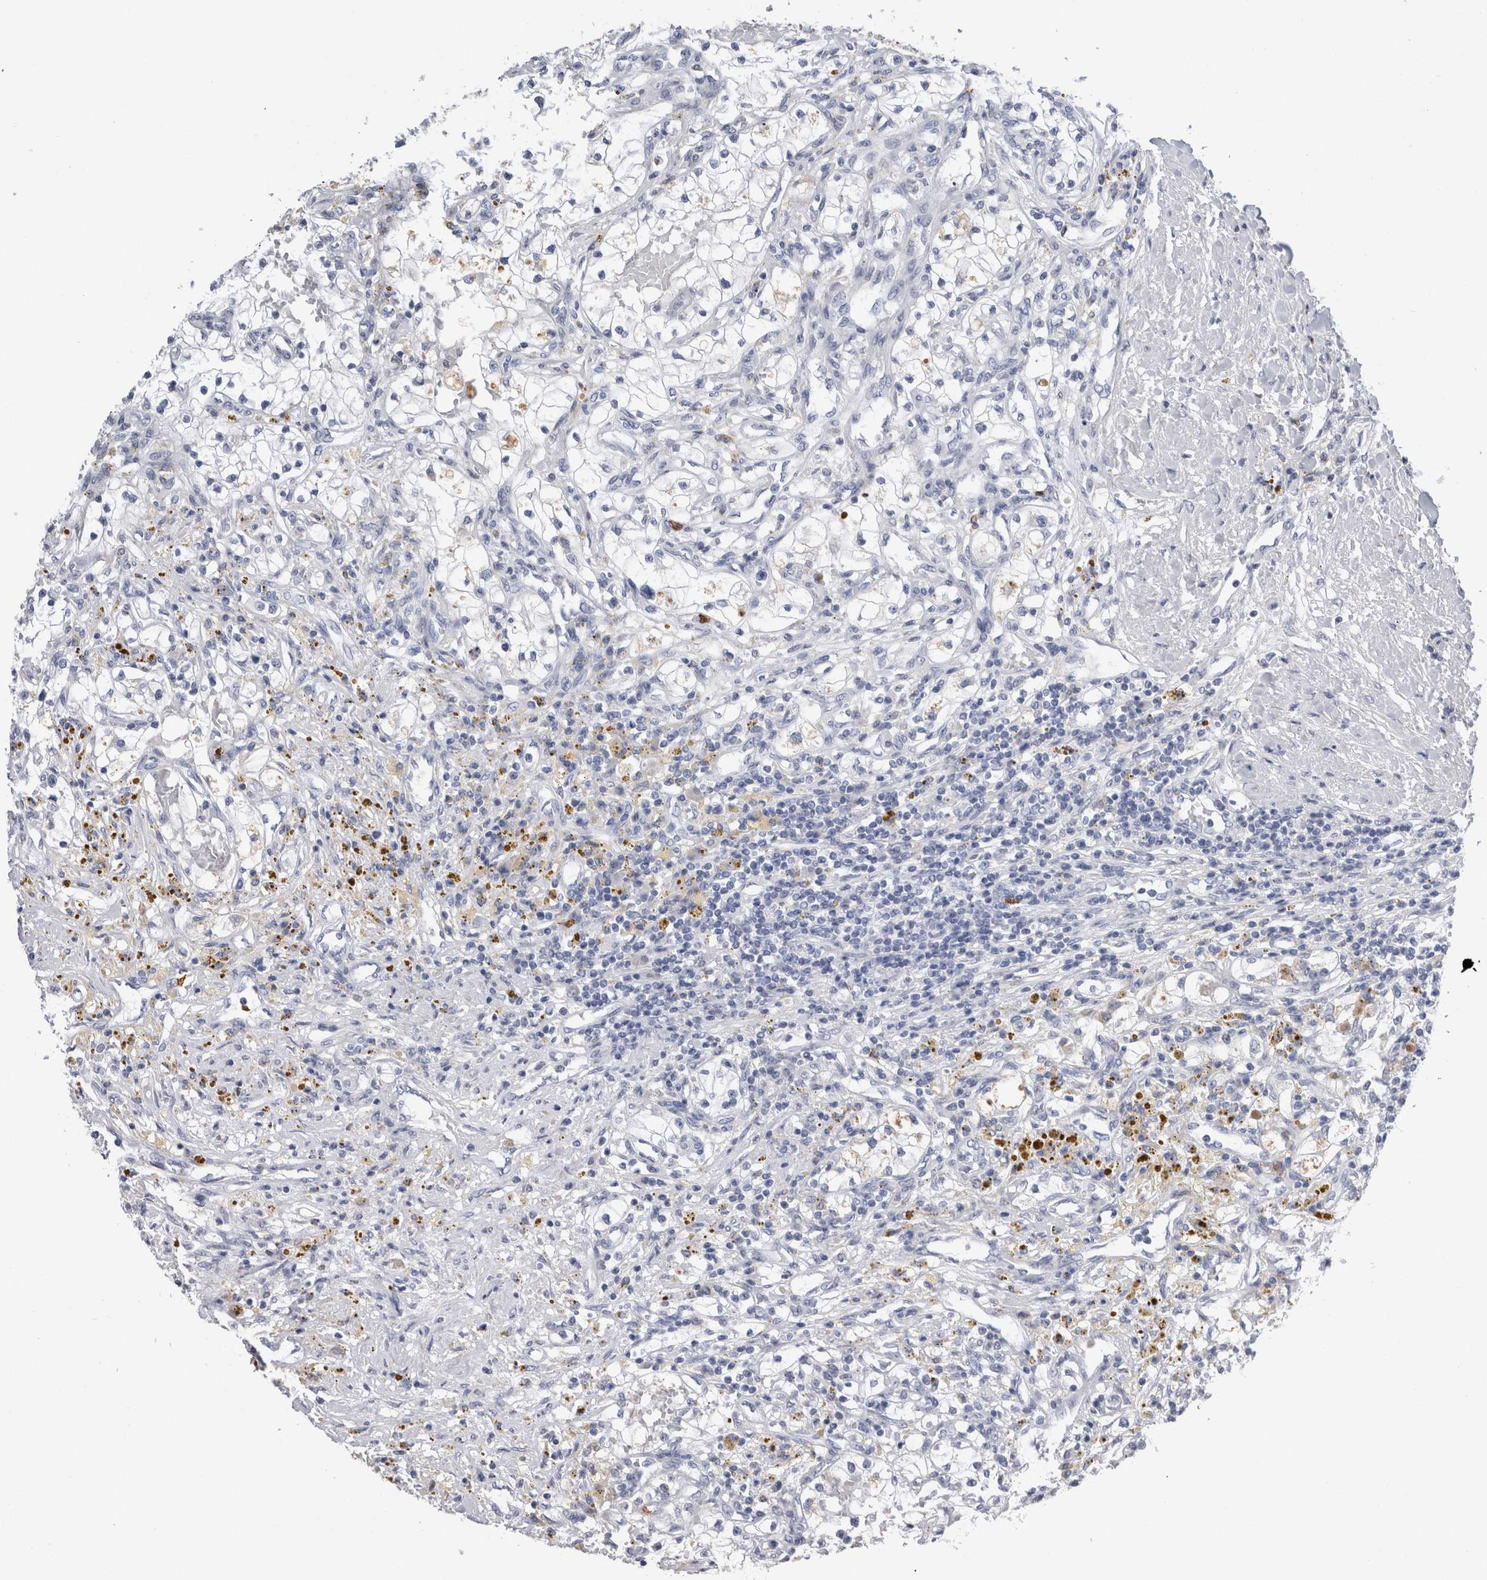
{"staining": {"intensity": "negative", "quantity": "none", "location": "none"}, "tissue": "renal cancer", "cell_type": "Tumor cells", "image_type": "cancer", "snomed": [{"axis": "morphology", "description": "Adenocarcinoma, NOS"}, {"axis": "topography", "description": "Kidney"}], "caption": "Tumor cells are negative for brown protein staining in renal cancer (adenocarcinoma).", "gene": "S100A12", "patient": {"sex": "male", "age": 68}}